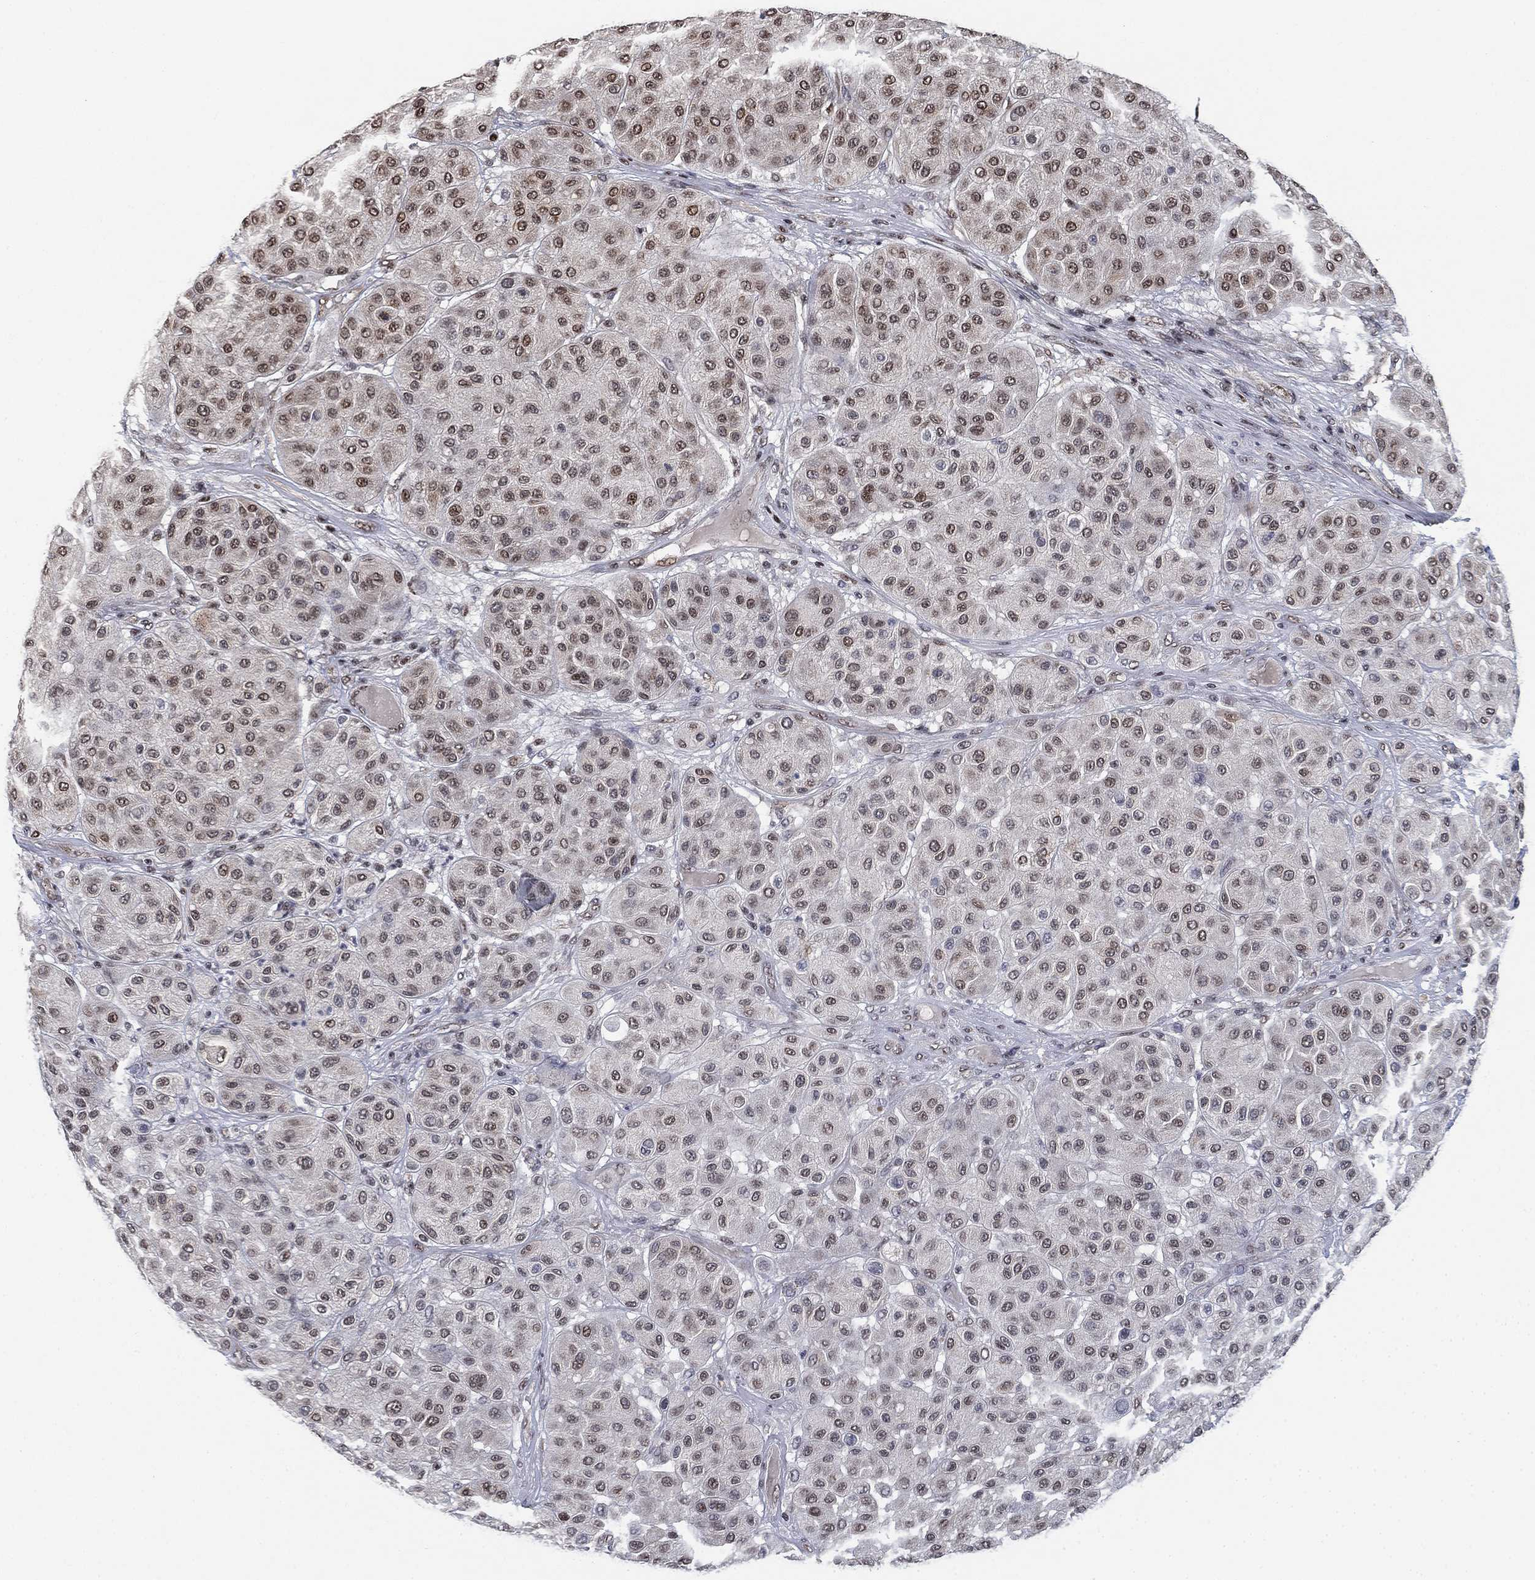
{"staining": {"intensity": "strong", "quantity": "<25%", "location": "nuclear"}, "tissue": "melanoma", "cell_type": "Tumor cells", "image_type": "cancer", "snomed": [{"axis": "morphology", "description": "Malignant melanoma, Metastatic site"}, {"axis": "topography", "description": "Smooth muscle"}], "caption": "Malignant melanoma (metastatic site) was stained to show a protein in brown. There is medium levels of strong nuclear positivity in about <25% of tumor cells. The staining was performed using DAB to visualize the protein expression in brown, while the nuclei were stained in blue with hematoxylin (Magnification: 20x).", "gene": "ZSCAN30", "patient": {"sex": "male", "age": 41}}